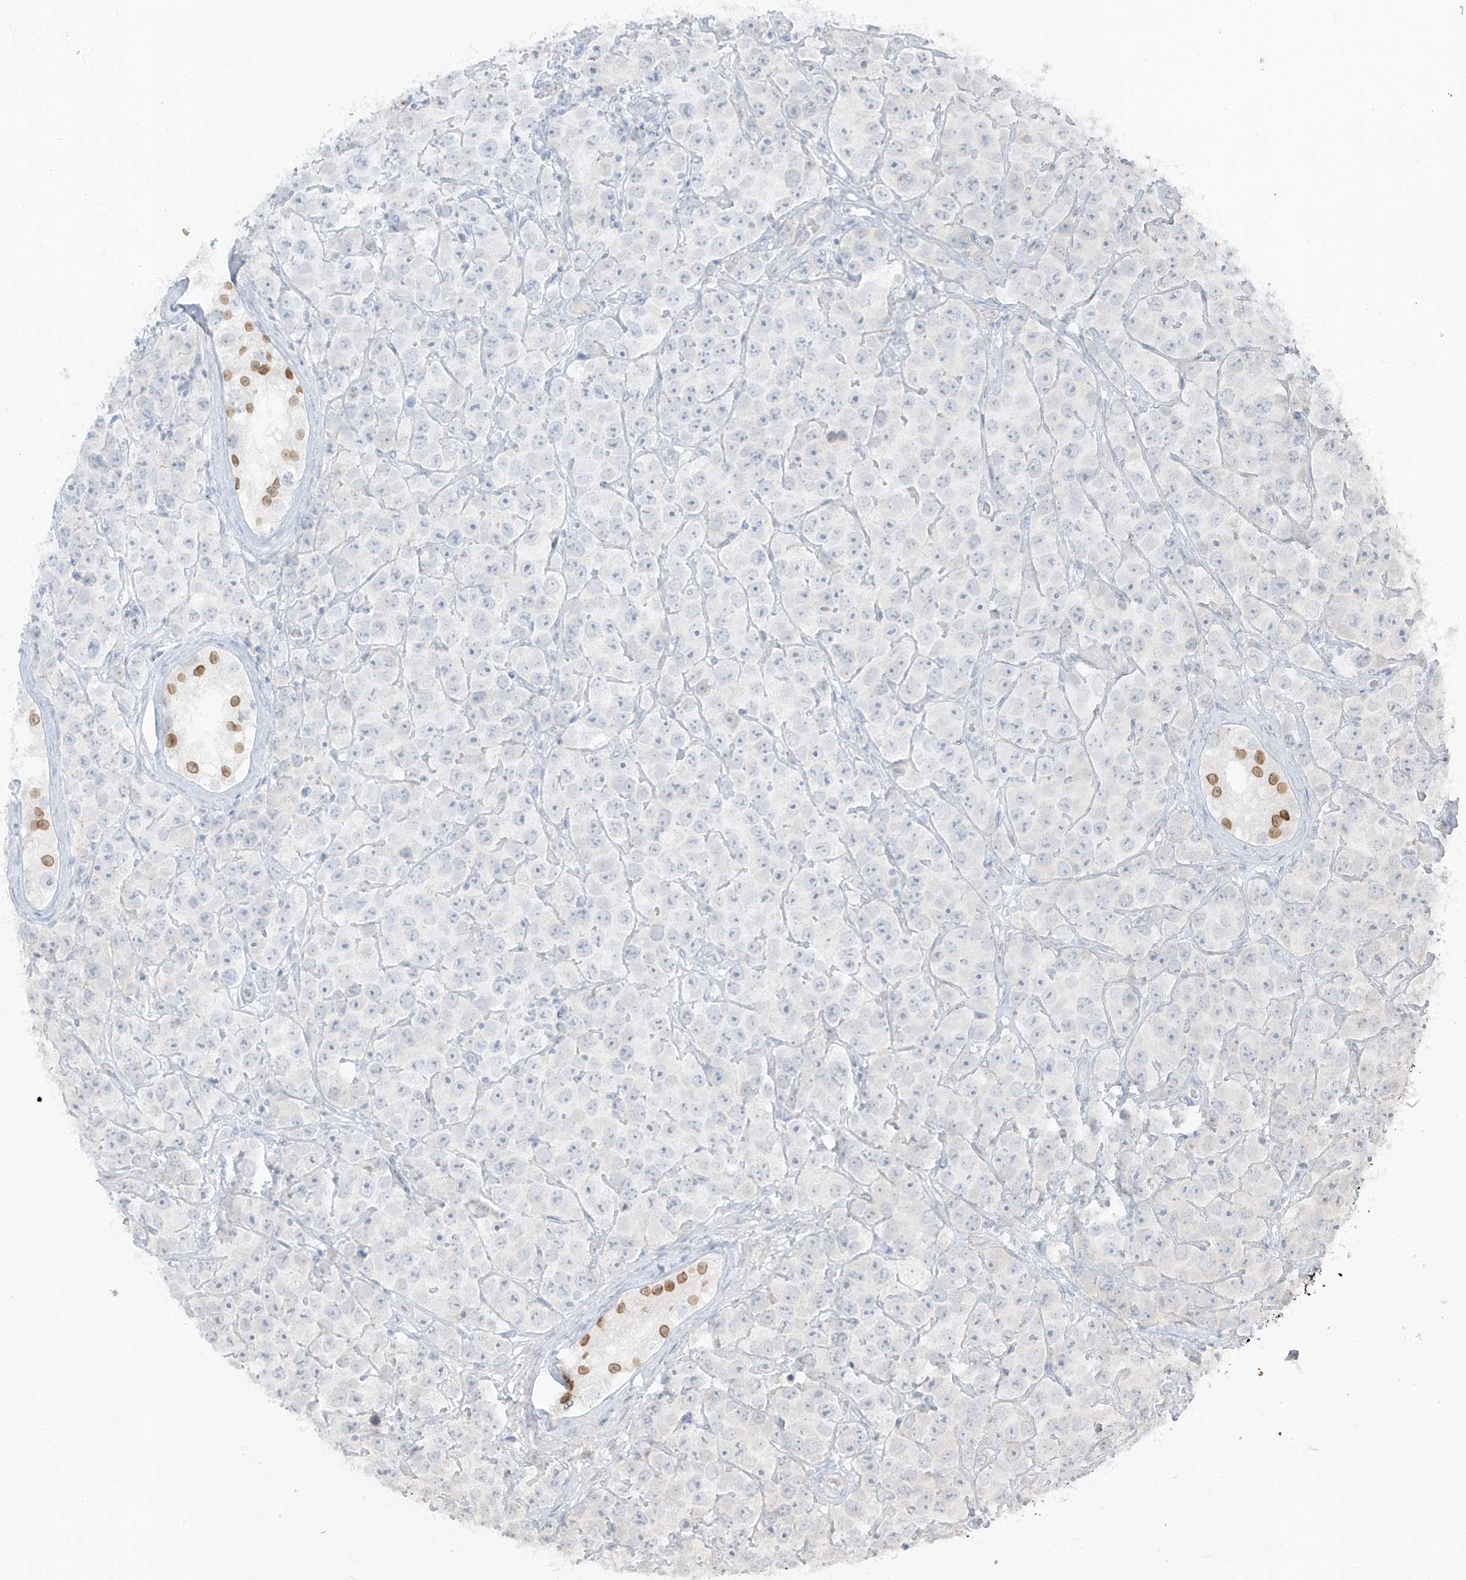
{"staining": {"intensity": "negative", "quantity": "none", "location": "none"}, "tissue": "testis cancer", "cell_type": "Tumor cells", "image_type": "cancer", "snomed": [{"axis": "morphology", "description": "Seminoma, NOS"}, {"axis": "topography", "description": "Testis"}], "caption": "Human seminoma (testis) stained for a protein using immunohistochemistry reveals no staining in tumor cells.", "gene": "PRDM6", "patient": {"sex": "male", "age": 28}}